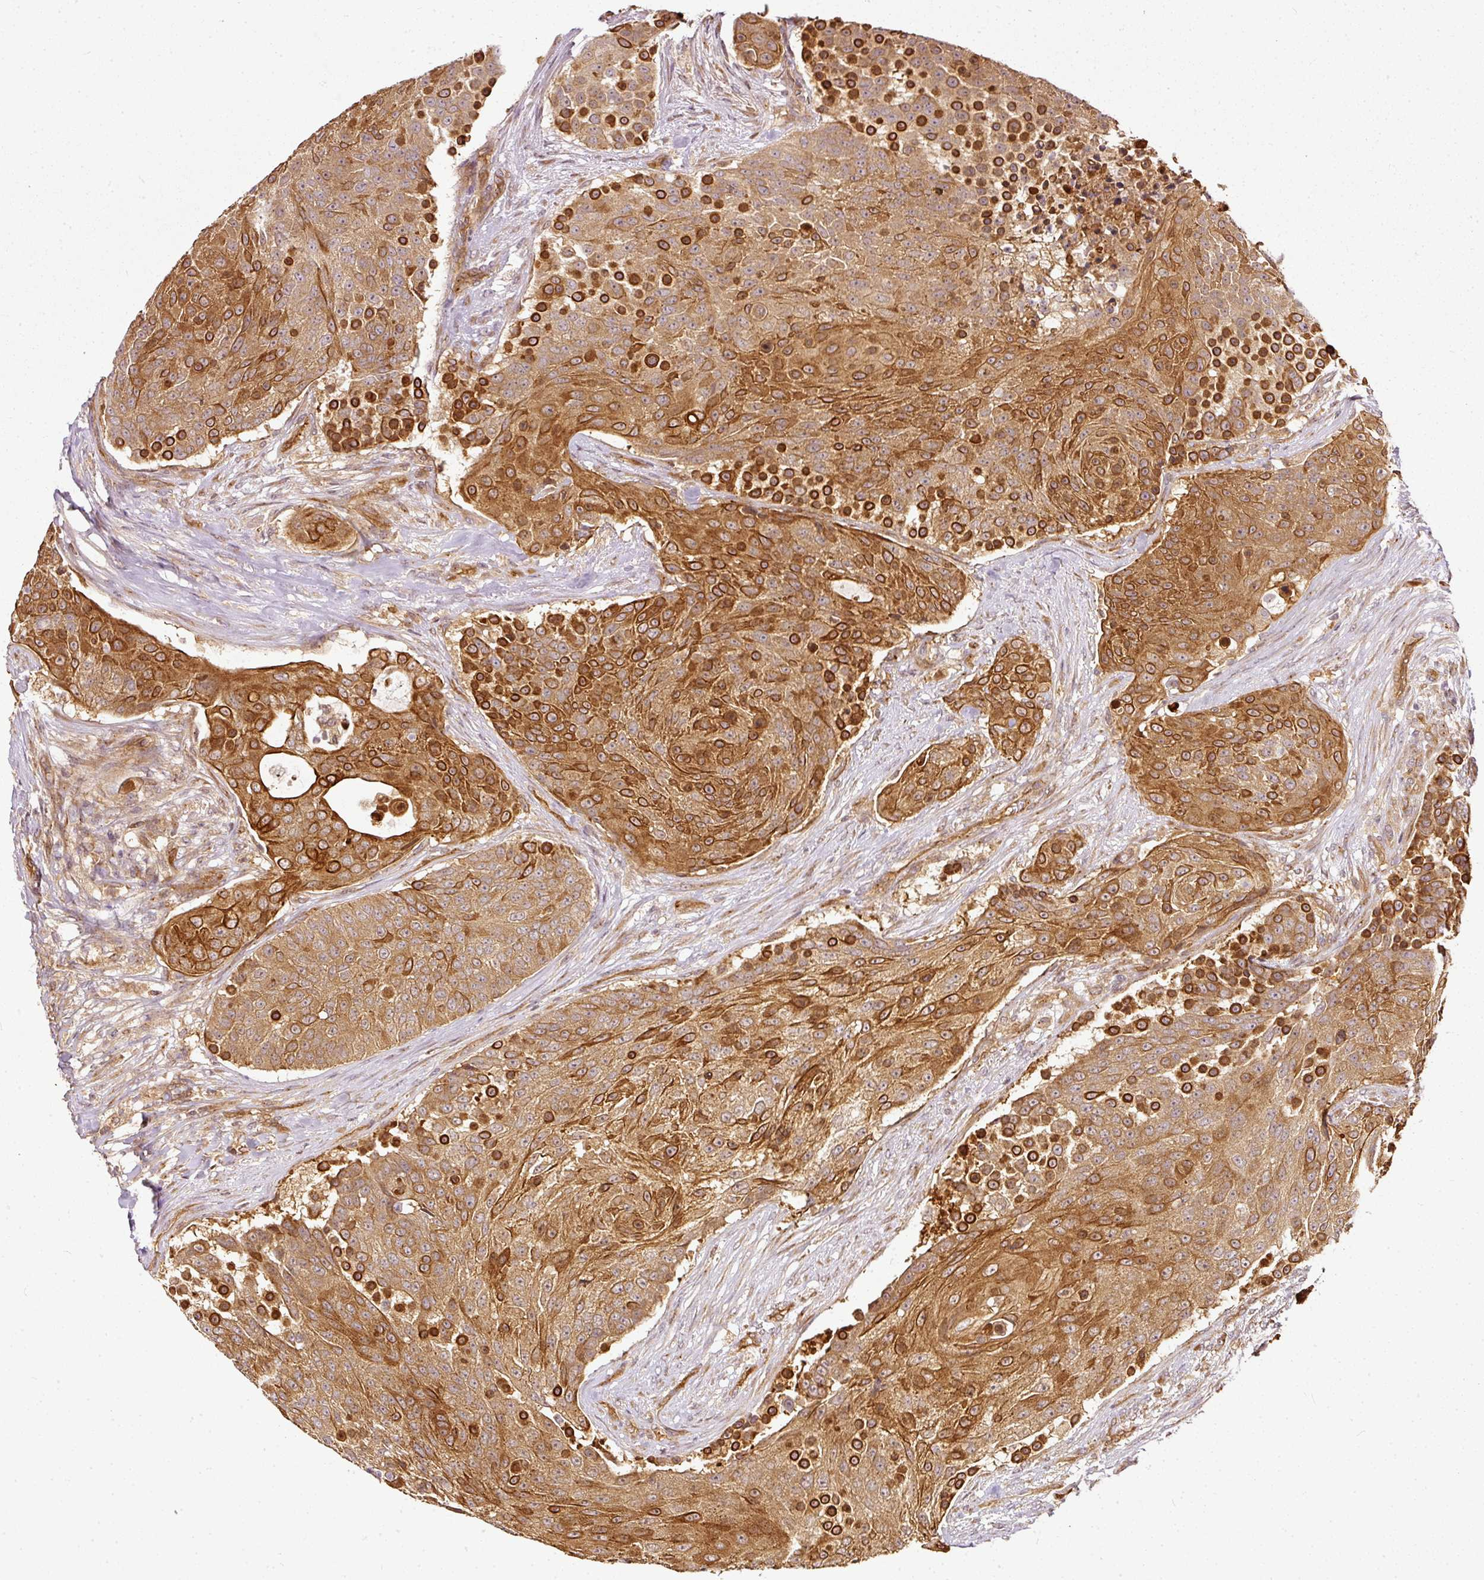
{"staining": {"intensity": "strong", "quantity": ">75%", "location": "cytoplasmic/membranous"}, "tissue": "urothelial cancer", "cell_type": "Tumor cells", "image_type": "cancer", "snomed": [{"axis": "morphology", "description": "Urothelial carcinoma, High grade"}, {"axis": "topography", "description": "Urinary bladder"}], "caption": "Immunohistochemical staining of urothelial cancer exhibits strong cytoplasmic/membranous protein staining in about >75% of tumor cells.", "gene": "MIF4GD", "patient": {"sex": "female", "age": 63}}